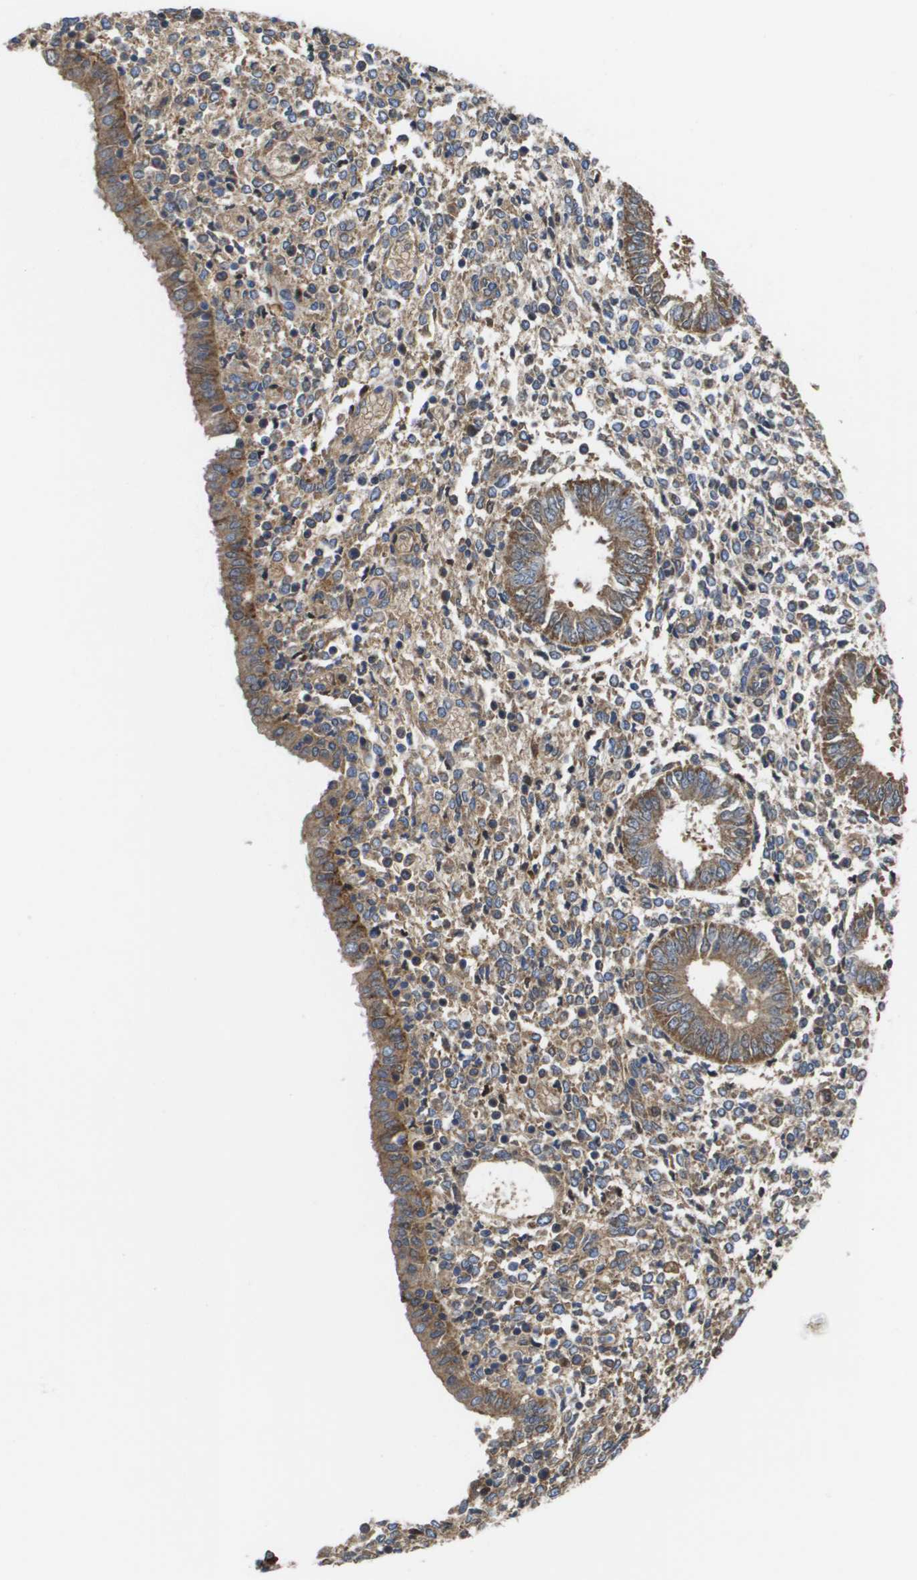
{"staining": {"intensity": "moderate", "quantity": "25%-75%", "location": "cytoplasmic/membranous"}, "tissue": "endometrium", "cell_type": "Cells in endometrial stroma", "image_type": "normal", "snomed": [{"axis": "morphology", "description": "Normal tissue, NOS"}, {"axis": "topography", "description": "Endometrium"}], "caption": "This micrograph shows benign endometrium stained with immunohistochemistry to label a protein in brown. The cytoplasmic/membranous of cells in endometrial stroma show moderate positivity for the protein. Nuclei are counter-stained blue.", "gene": "SERPINC1", "patient": {"sex": "female", "age": 35}}